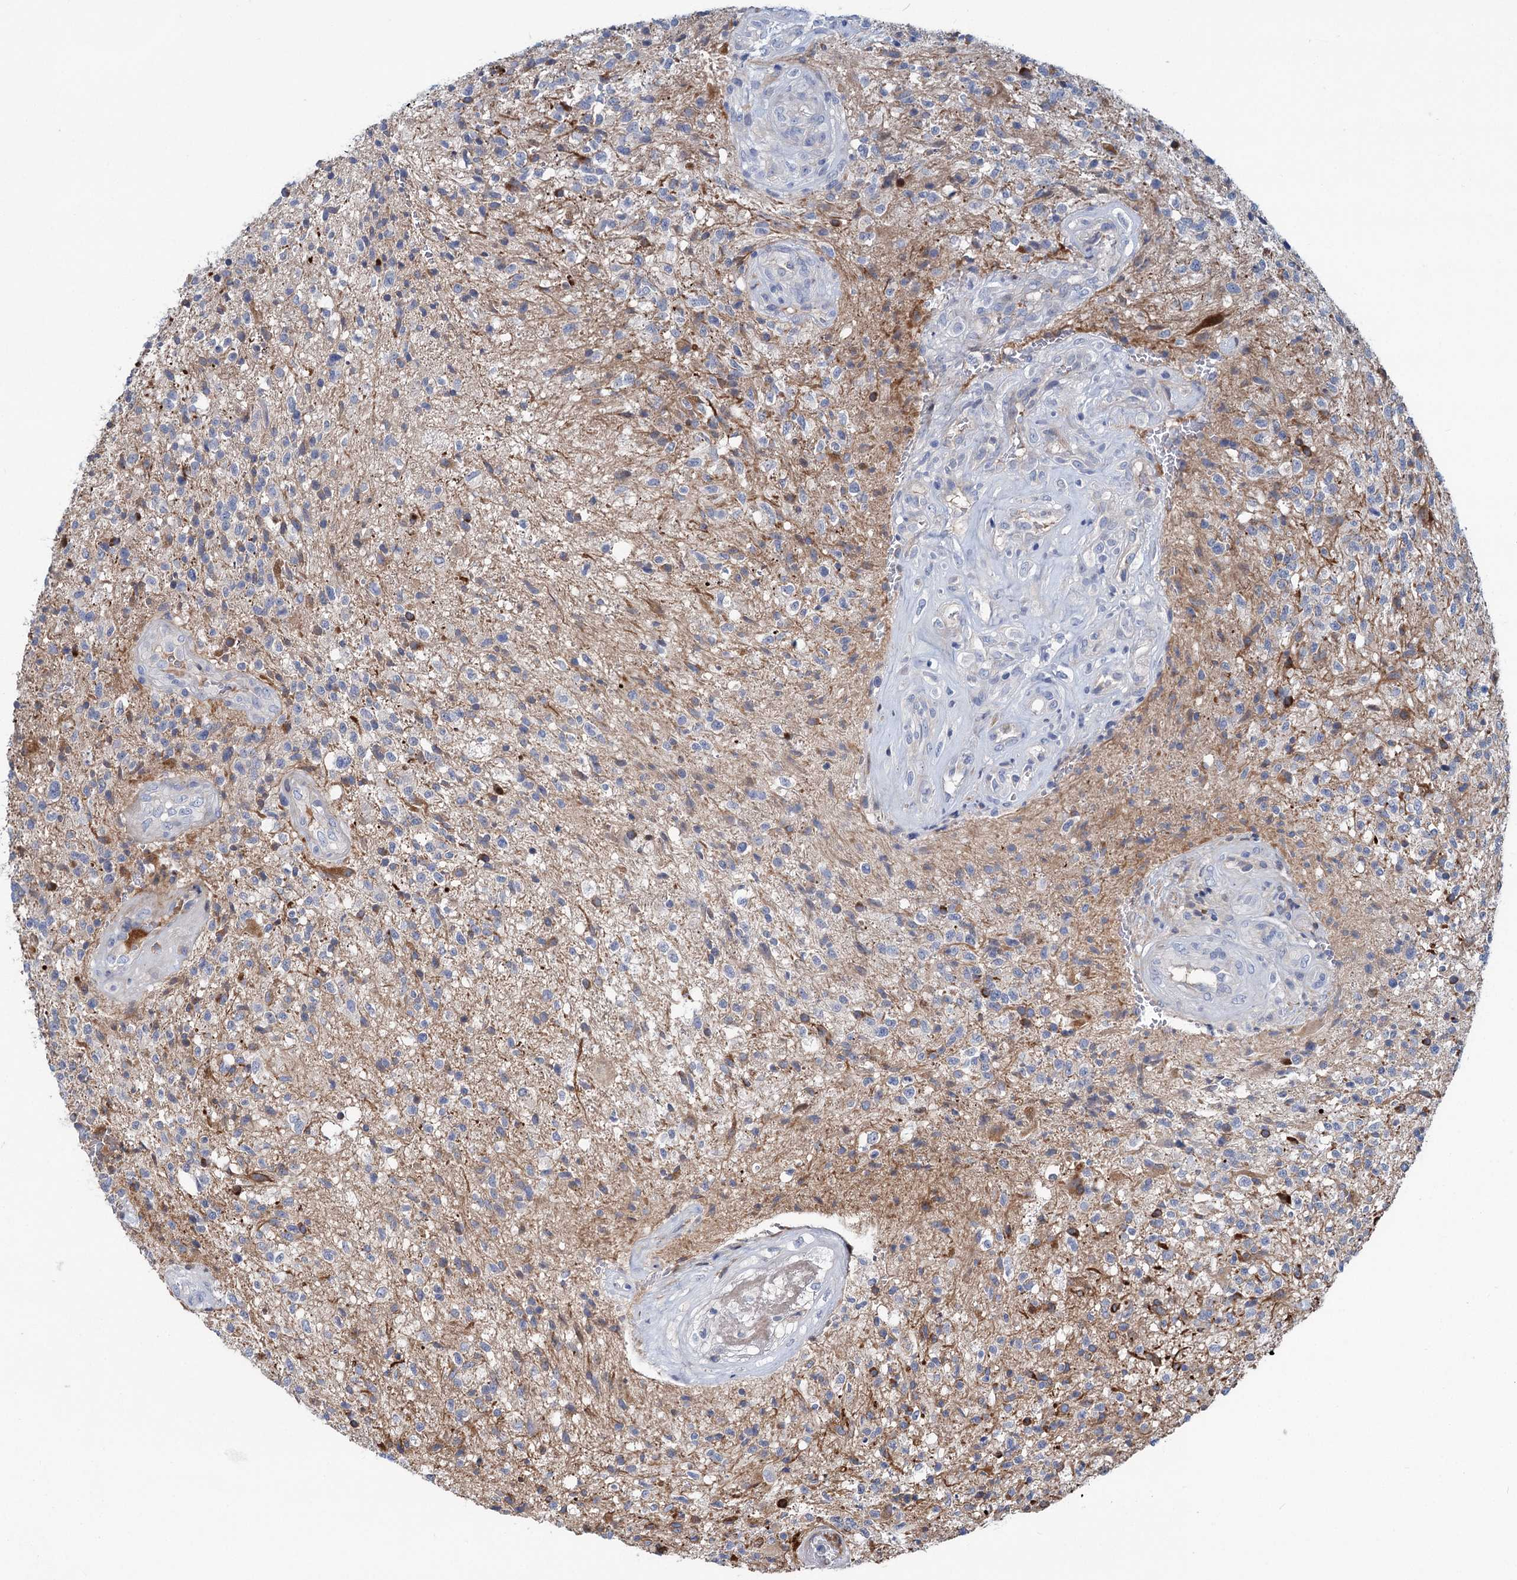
{"staining": {"intensity": "negative", "quantity": "none", "location": "none"}, "tissue": "glioma", "cell_type": "Tumor cells", "image_type": "cancer", "snomed": [{"axis": "morphology", "description": "Glioma, malignant, High grade"}, {"axis": "topography", "description": "Brain"}], "caption": "An IHC photomicrograph of glioma is shown. There is no staining in tumor cells of glioma.", "gene": "CHDH", "patient": {"sex": "male", "age": 56}}